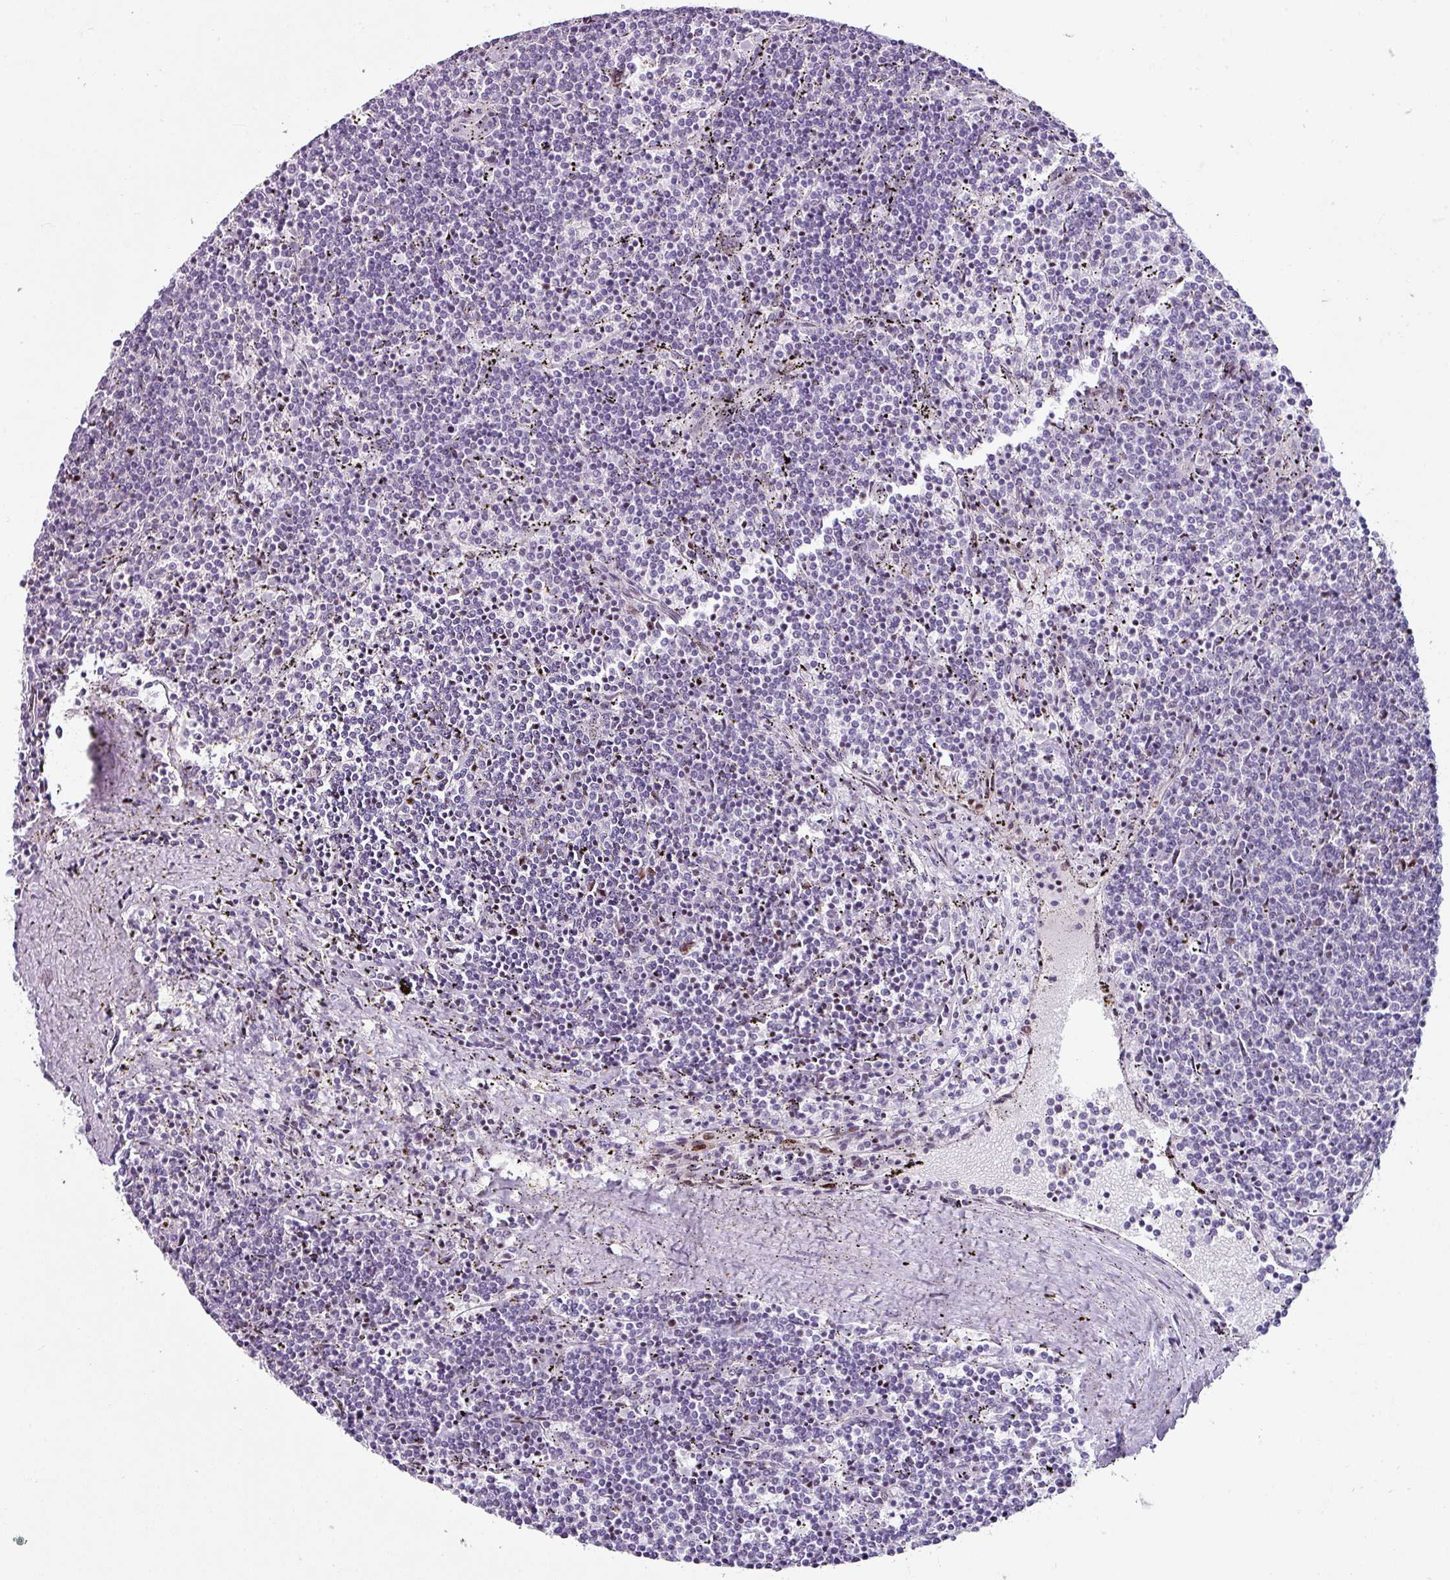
{"staining": {"intensity": "negative", "quantity": "none", "location": "none"}, "tissue": "lymphoma", "cell_type": "Tumor cells", "image_type": "cancer", "snomed": [{"axis": "morphology", "description": "Malignant lymphoma, non-Hodgkin's type, Low grade"}, {"axis": "topography", "description": "Spleen"}], "caption": "High power microscopy photomicrograph of an immunohistochemistry micrograph of lymphoma, revealing no significant expression in tumor cells.", "gene": "TRA2A", "patient": {"sex": "female", "age": 50}}